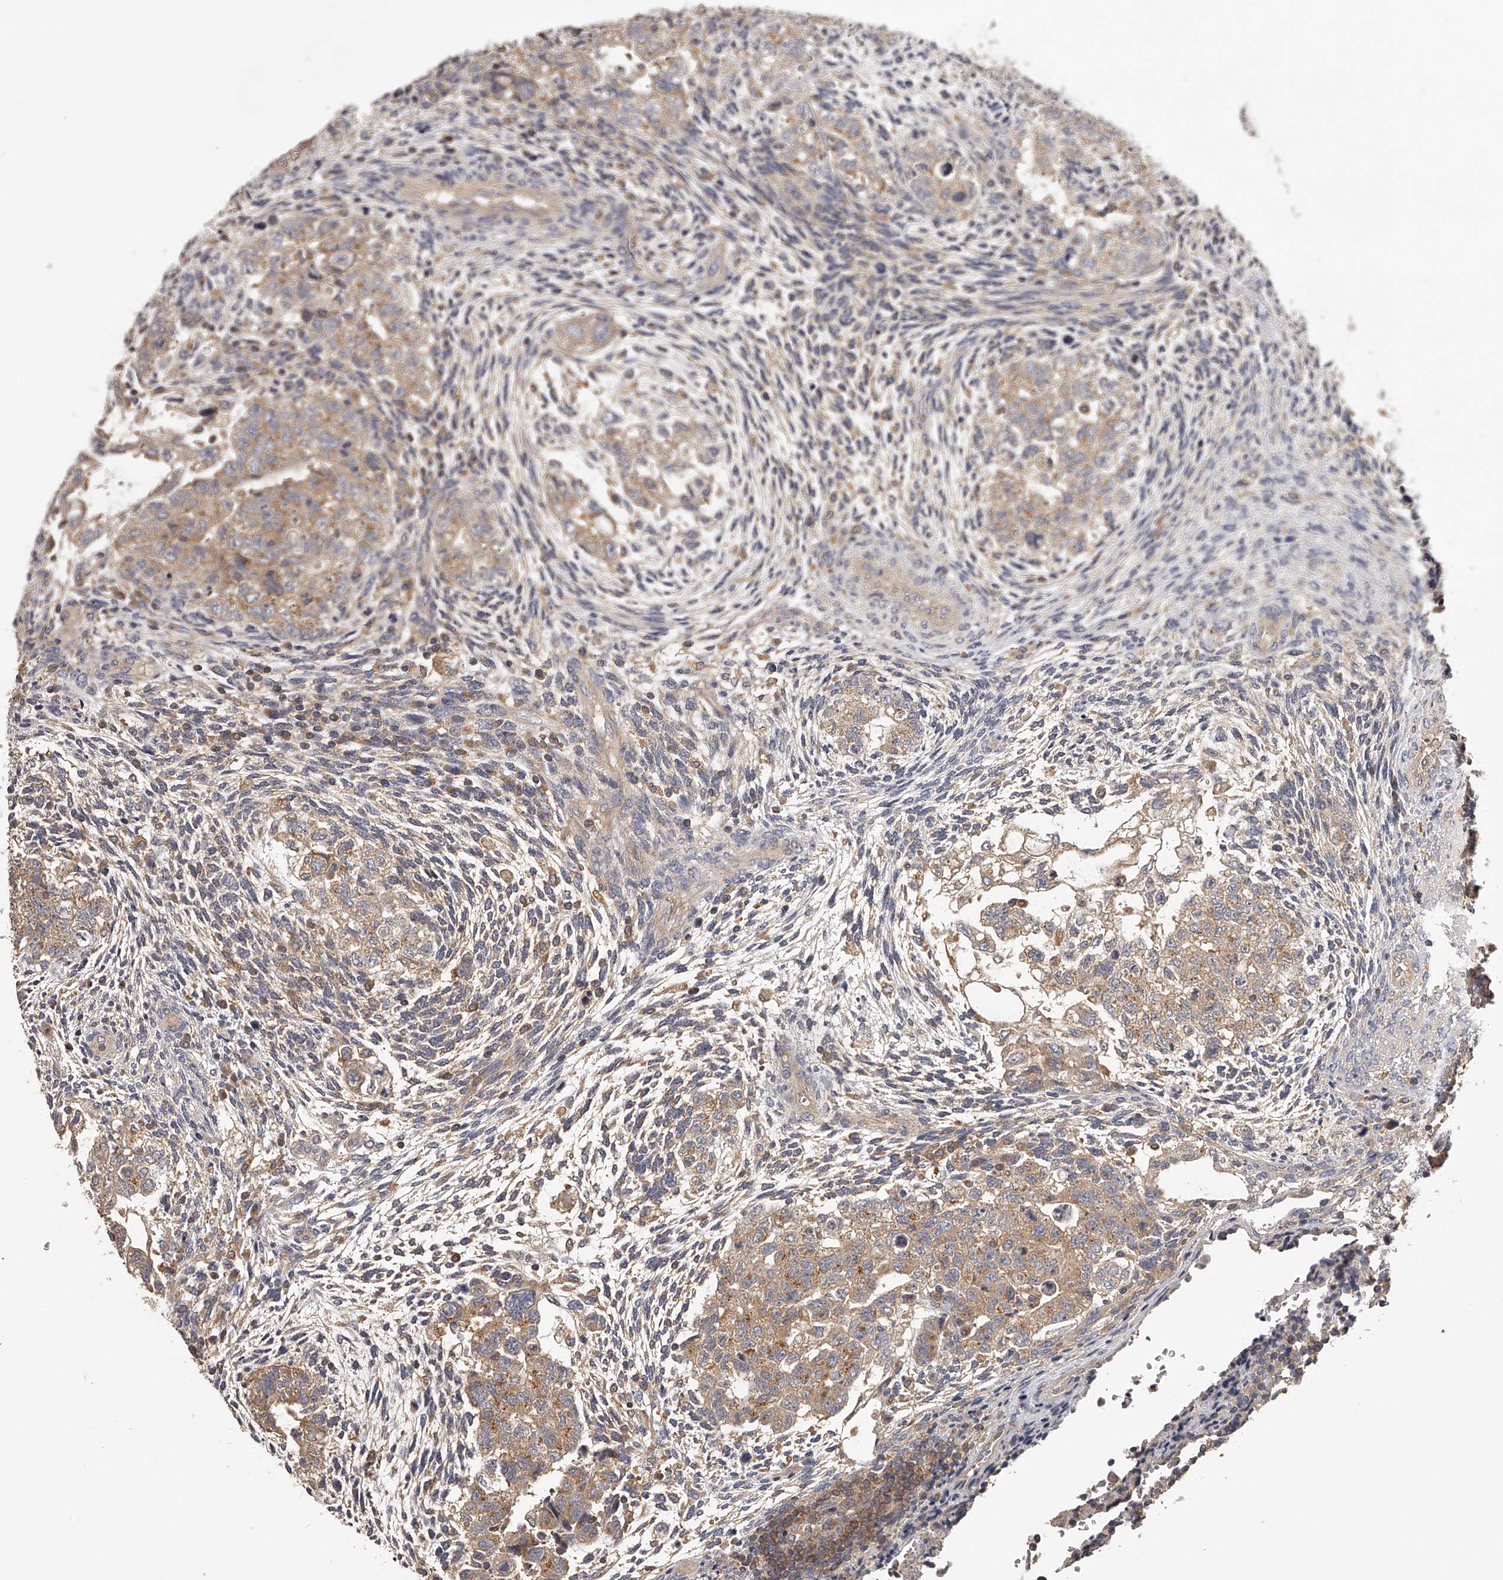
{"staining": {"intensity": "moderate", "quantity": "25%-75%", "location": "cytoplasmic/membranous"}, "tissue": "testis cancer", "cell_type": "Tumor cells", "image_type": "cancer", "snomed": [{"axis": "morphology", "description": "Normal tissue, NOS"}, {"axis": "morphology", "description": "Carcinoma, Embryonal, NOS"}, {"axis": "topography", "description": "Testis"}], "caption": "A photomicrograph of human testis embryonal carcinoma stained for a protein displays moderate cytoplasmic/membranous brown staining in tumor cells.", "gene": "TNN", "patient": {"sex": "male", "age": 36}}